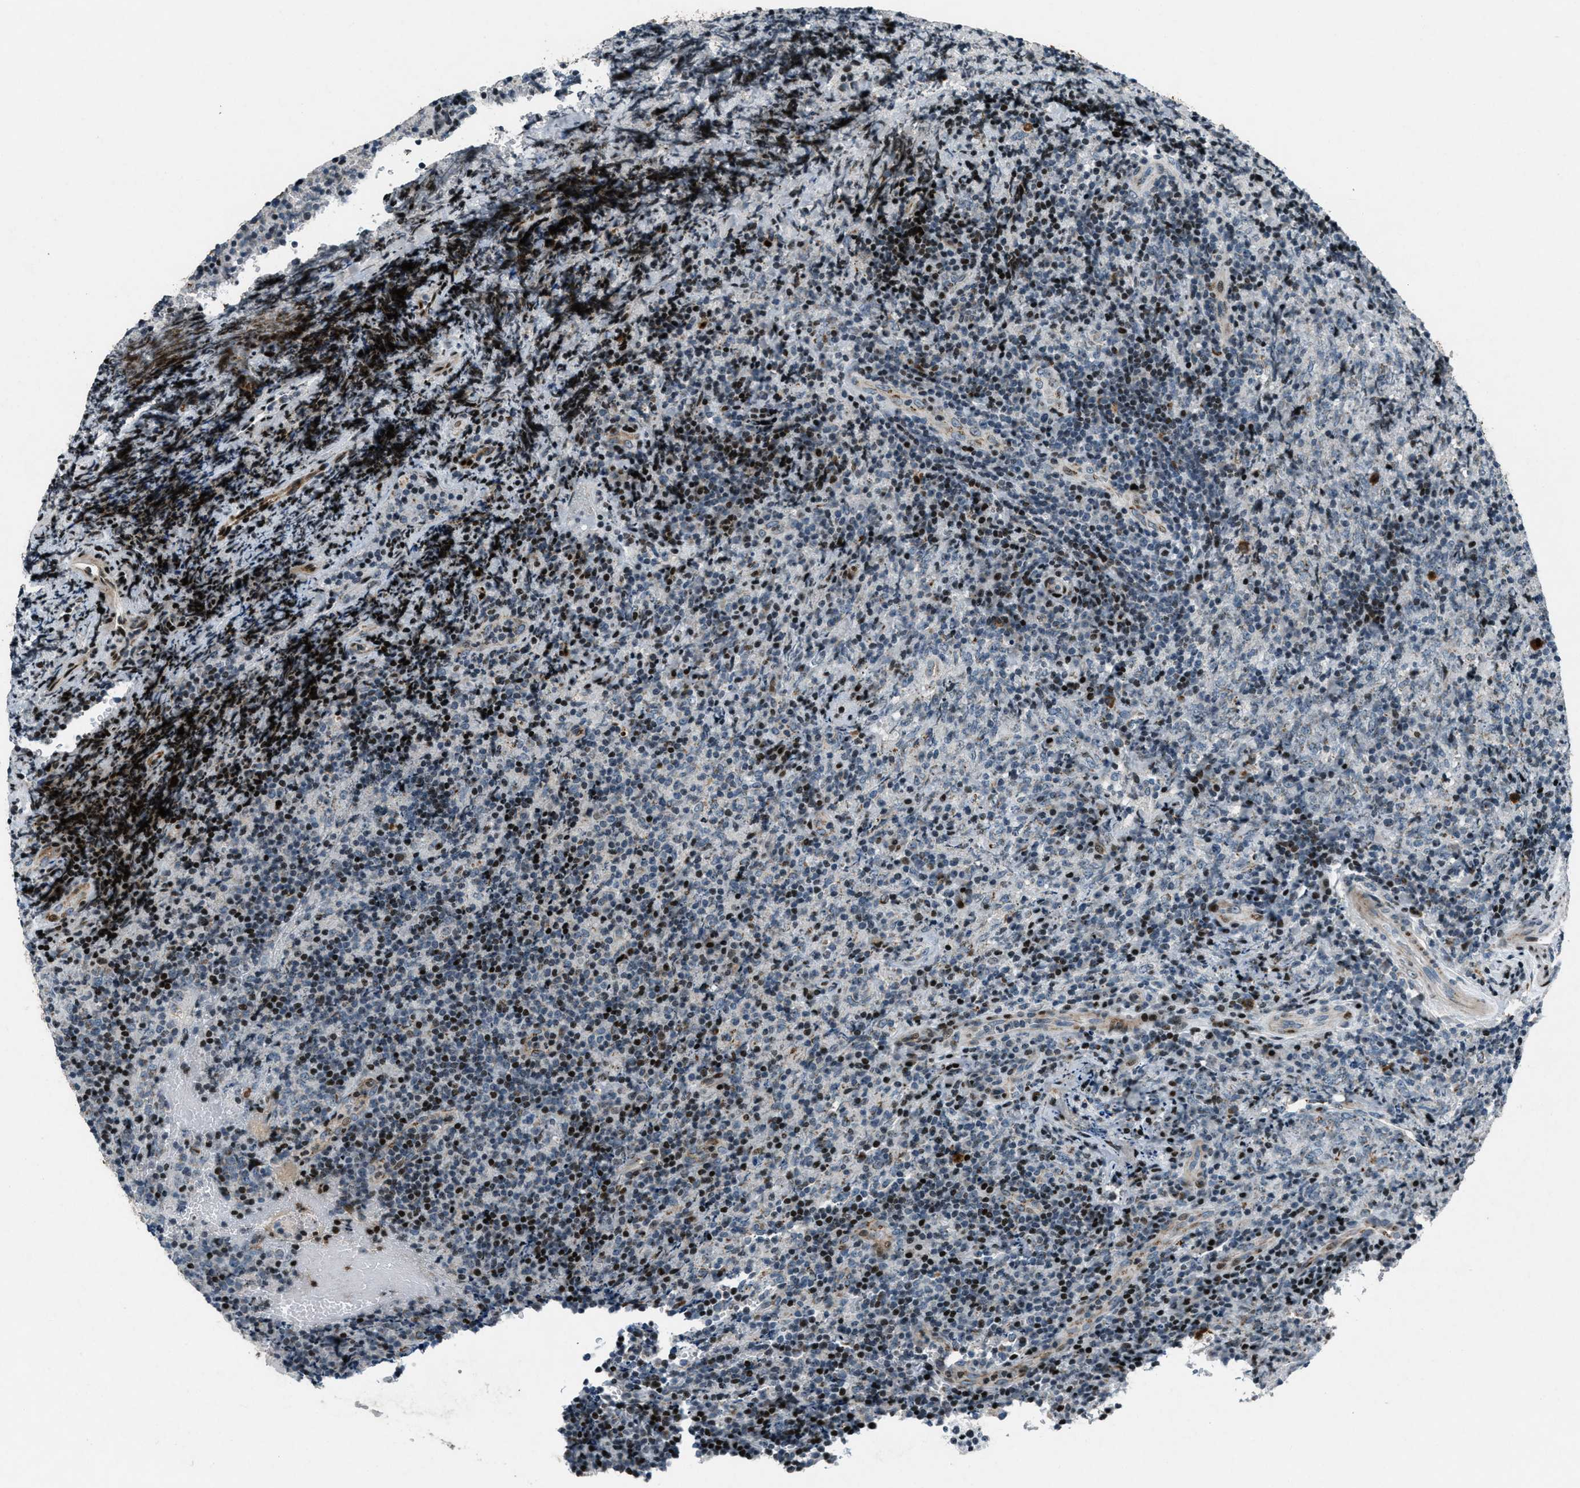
{"staining": {"intensity": "strong", "quantity": "<25%", "location": "nuclear"}, "tissue": "lymphoma", "cell_type": "Tumor cells", "image_type": "cancer", "snomed": [{"axis": "morphology", "description": "Malignant lymphoma, non-Hodgkin's type, High grade"}, {"axis": "topography", "description": "Tonsil"}], "caption": "IHC image of human malignant lymphoma, non-Hodgkin's type (high-grade) stained for a protein (brown), which displays medium levels of strong nuclear staining in approximately <25% of tumor cells.", "gene": "GPC6", "patient": {"sex": "female", "age": 36}}